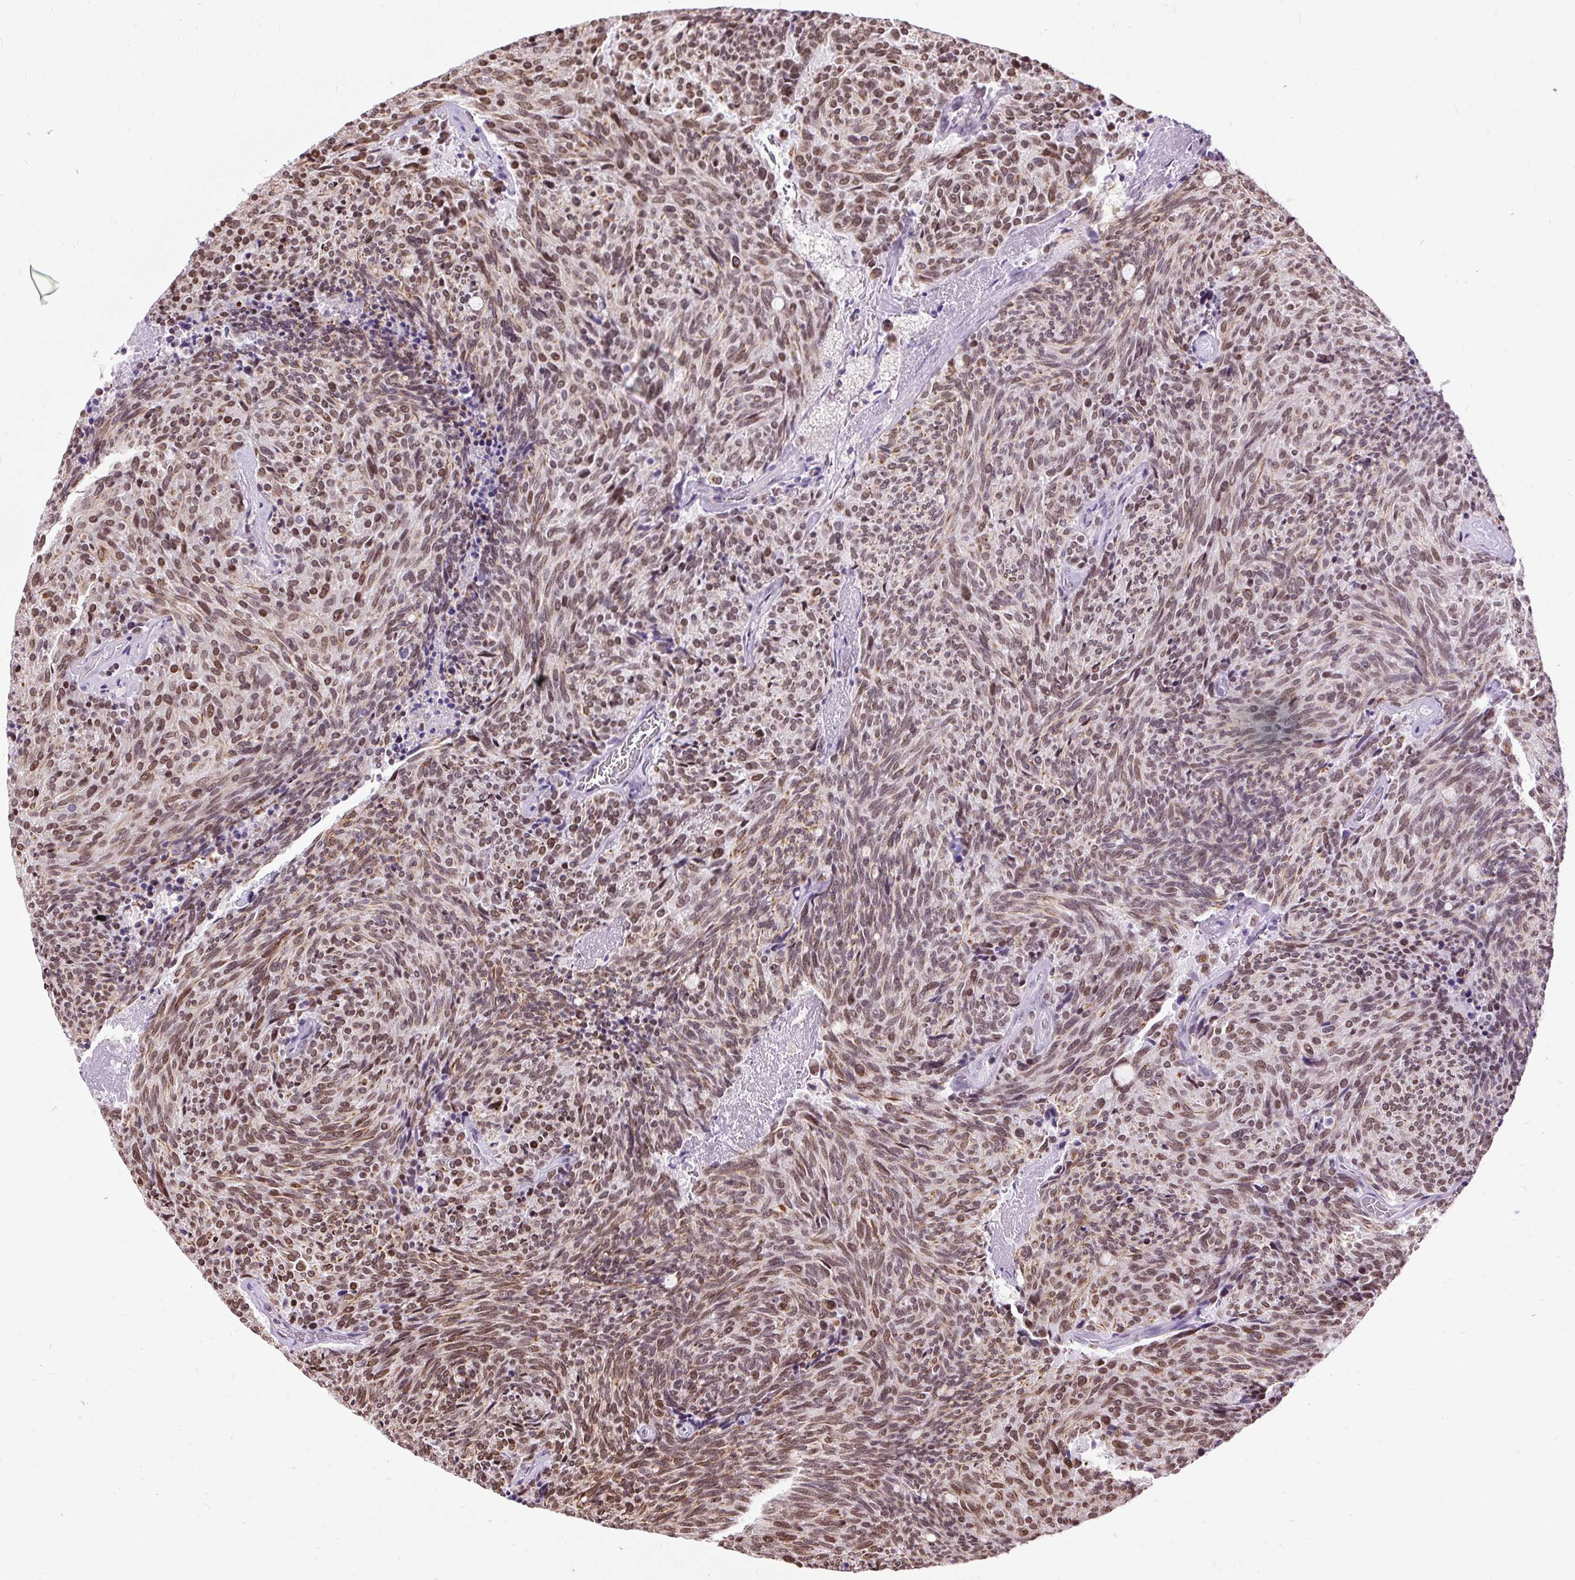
{"staining": {"intensity": "moderate", "quantity": ">75%", "location": "nuclear"}, "tissue": "carcinoid", "cell_type": "Tumor cells", "image_type": "cancer", "snomed": [{"axis": "morphology", "description": "Carcinoid, malignant, NOS"}, {"axis": "topography", "description": "Pancreas"}], "caption": "Carcinoid tissue shows moderate nuclear expression in approximately >75% of tumor cells, visualized by immunohistochemistry.", "gene": "ZNF672", "patient": {"sex": "female", "age": 54}}